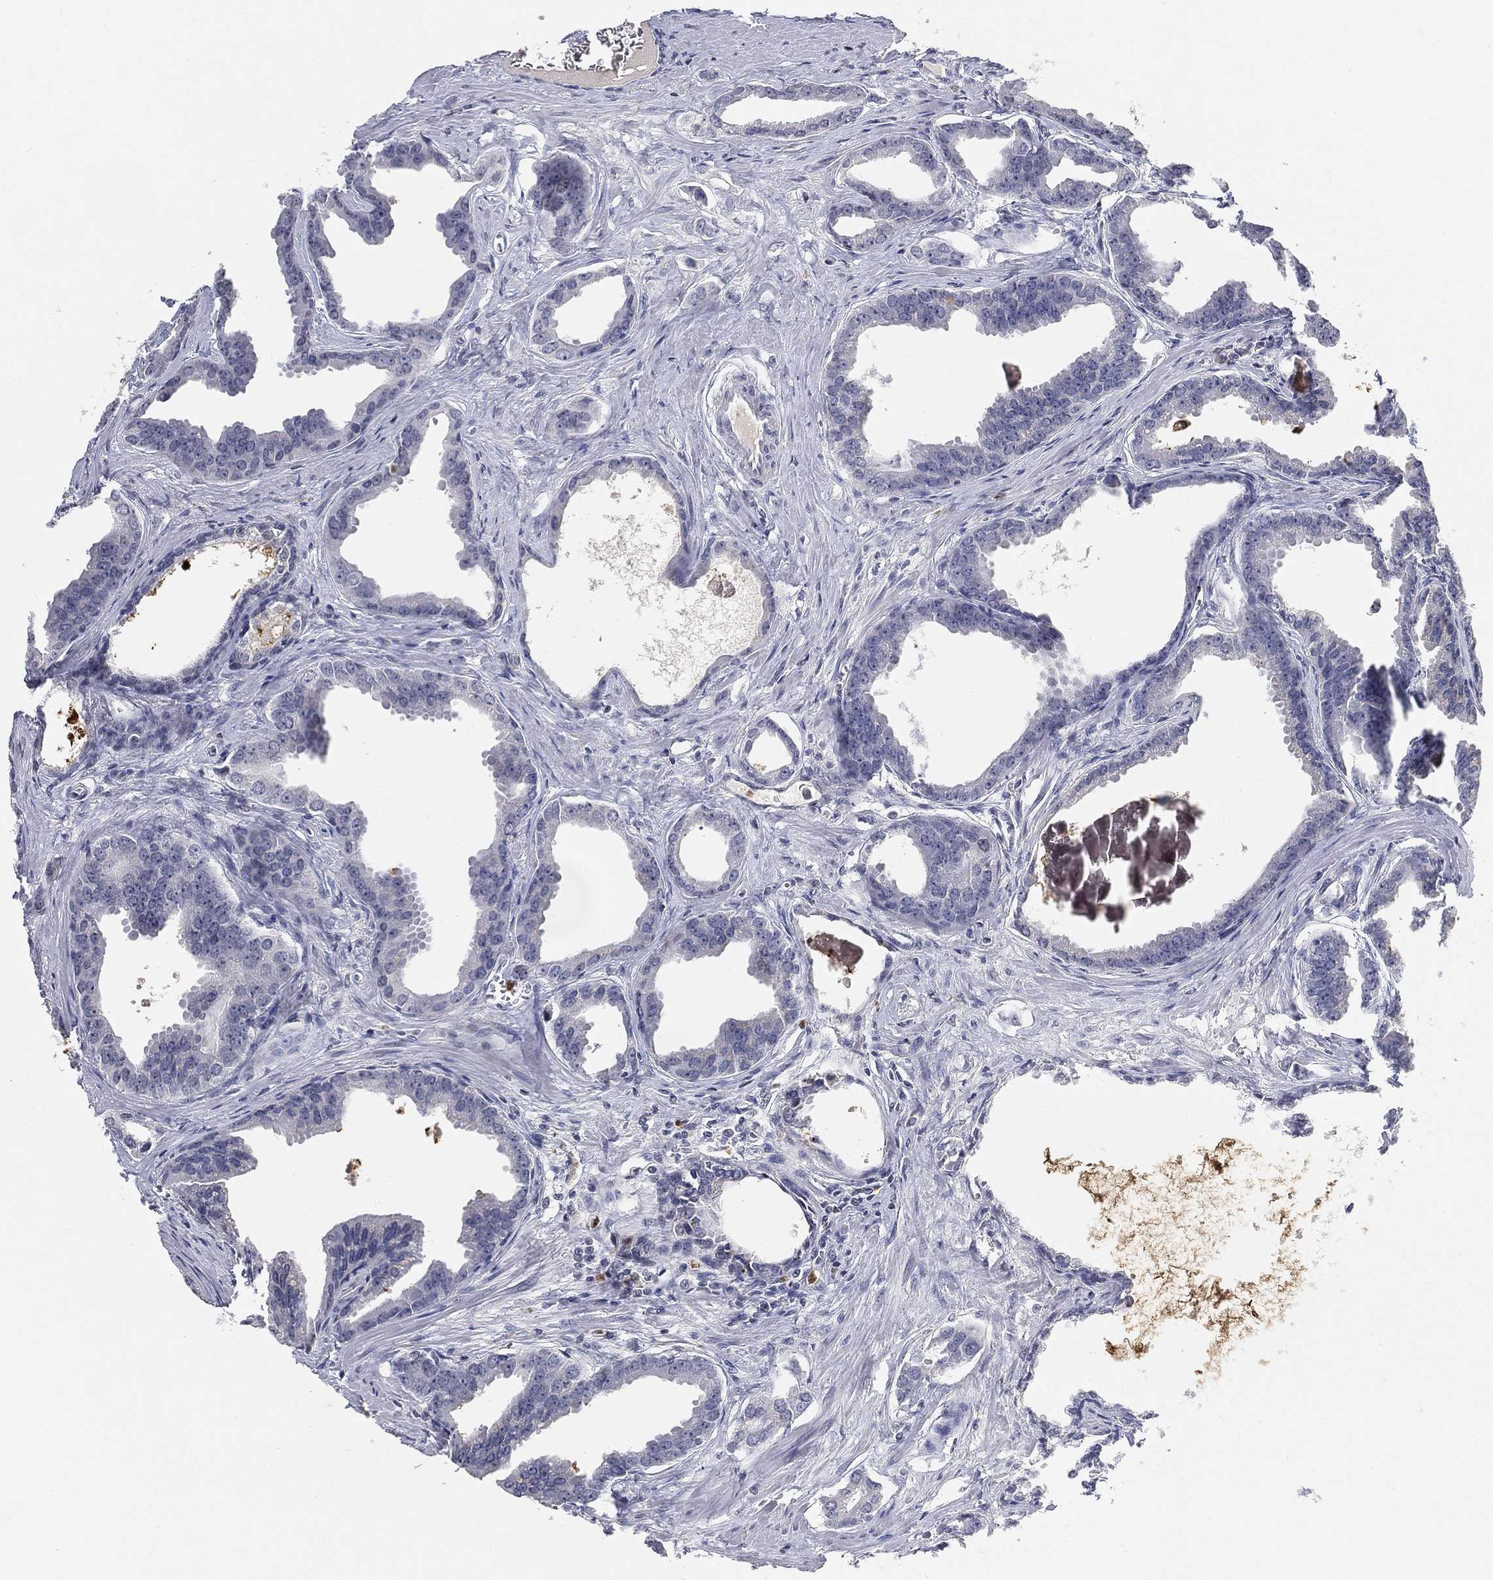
{"staining": {"intensity": "negative", "quantity": "none", "location": "none"}, "tissue": "prostate cancer", "cell_type": "Tumor cells", "image_type": "cancer", "snomed": [{"axis": "morphology", "description": "Adenocarcinoma, NOS"}, {"axis": "topography", "description": "Prostate"}], "caption": "Immunohistochemistry (IHC) of human prostate cancer shows no positivity in tumor cells.", "gene": "ARG1", "patient": {"sex": "male", "age": 66}}